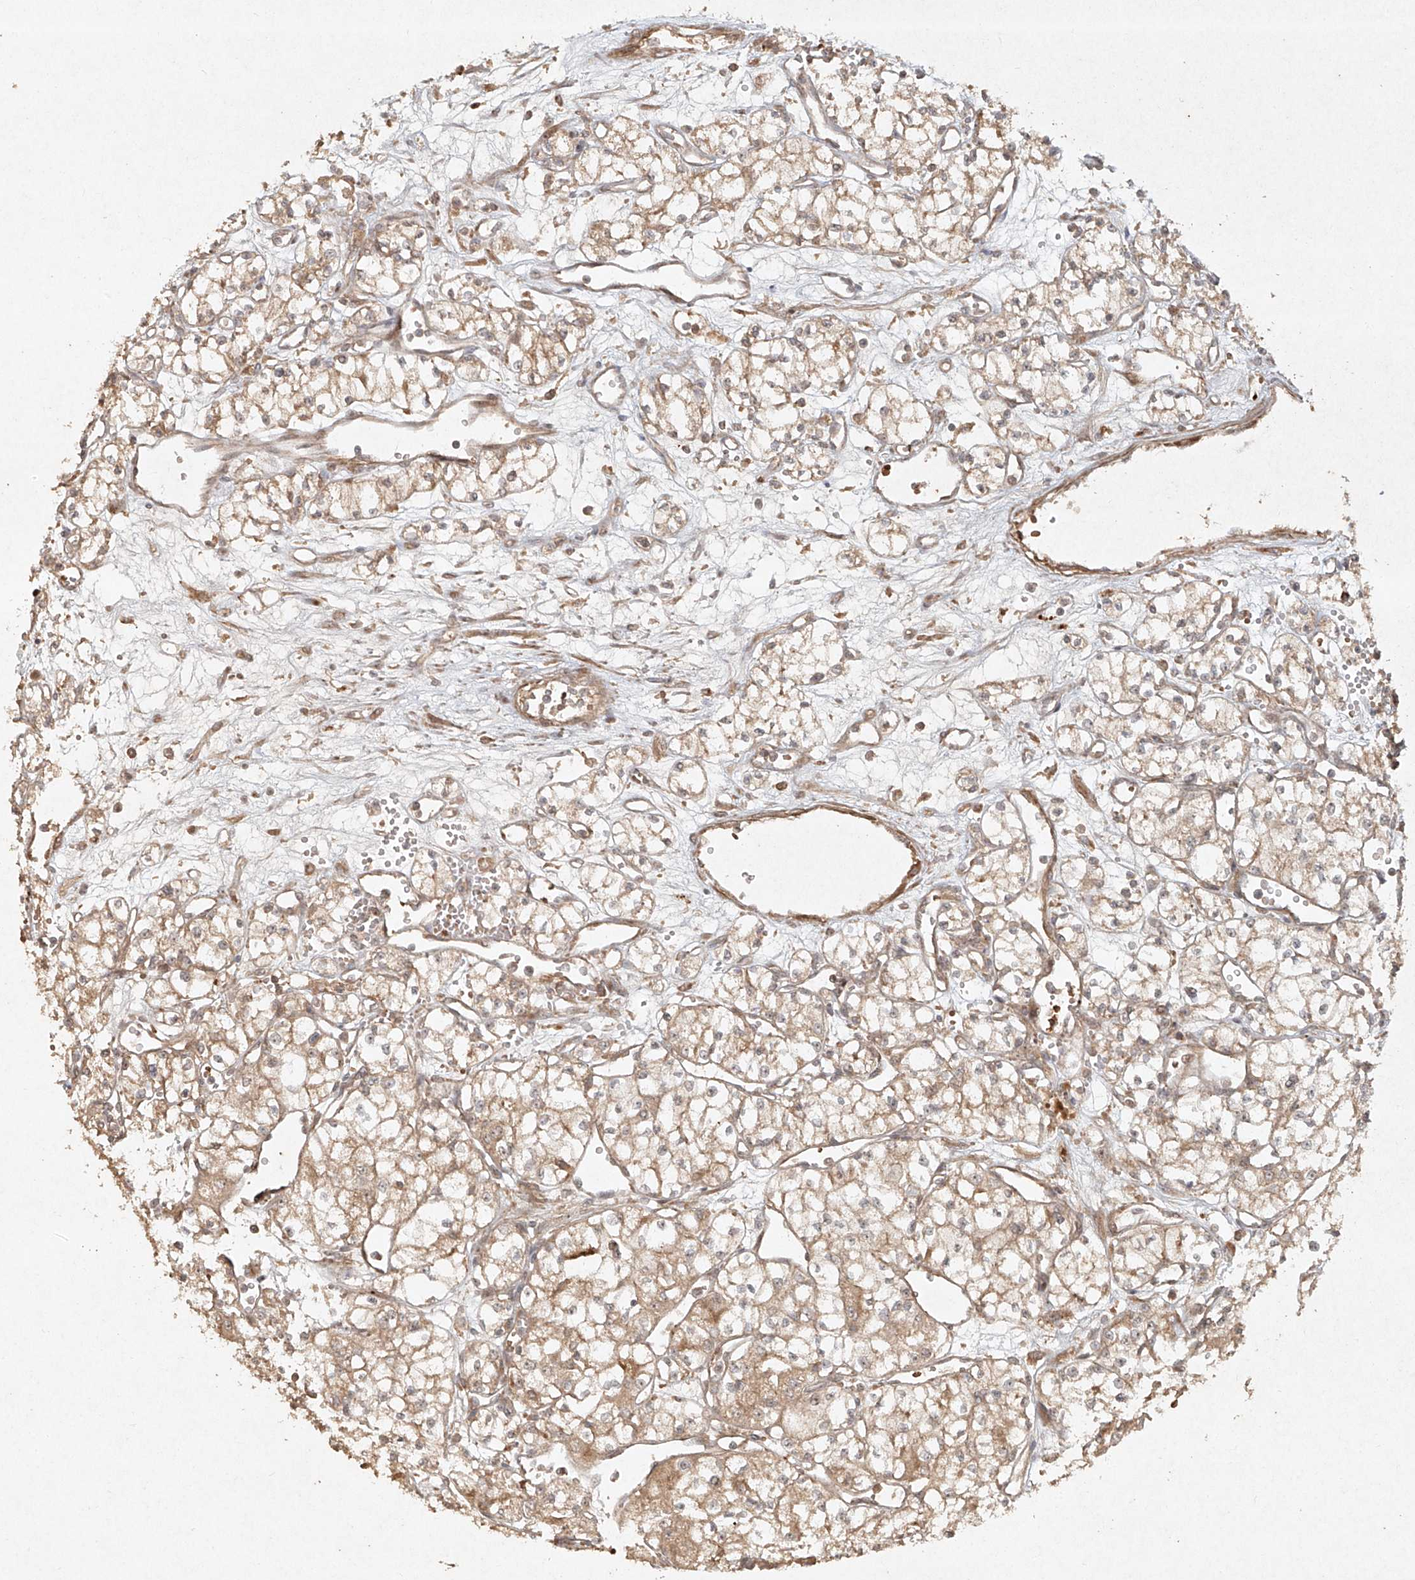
{"staining": {"intensity": "weak", "quantity": "25%-75%", "location": "cytoplasmic/membranous"}, "tissue": "renal cancer", "cell_type": "Tumor cells", "image_type": "cancer", "snomed": [{"axis": "morphology", "description": "Normal tissue, NOS"}, {"axis": "morphology", "description": "Adenocarcinoma, NOS"}, {"axis": "topography", "description": "Kidney"}], "caption": "A low amount of weak cytoplasmic/membranous staining is seen in about 25%-75% of tumor cells in adenocarcinoma (renal) tissue. (DAB (3,3'-diaminobenzidine) IHC with brightfield microscopy, high magnification).", "gene": "CYYR1", "patient": {"sex": "male", "age": 59}}